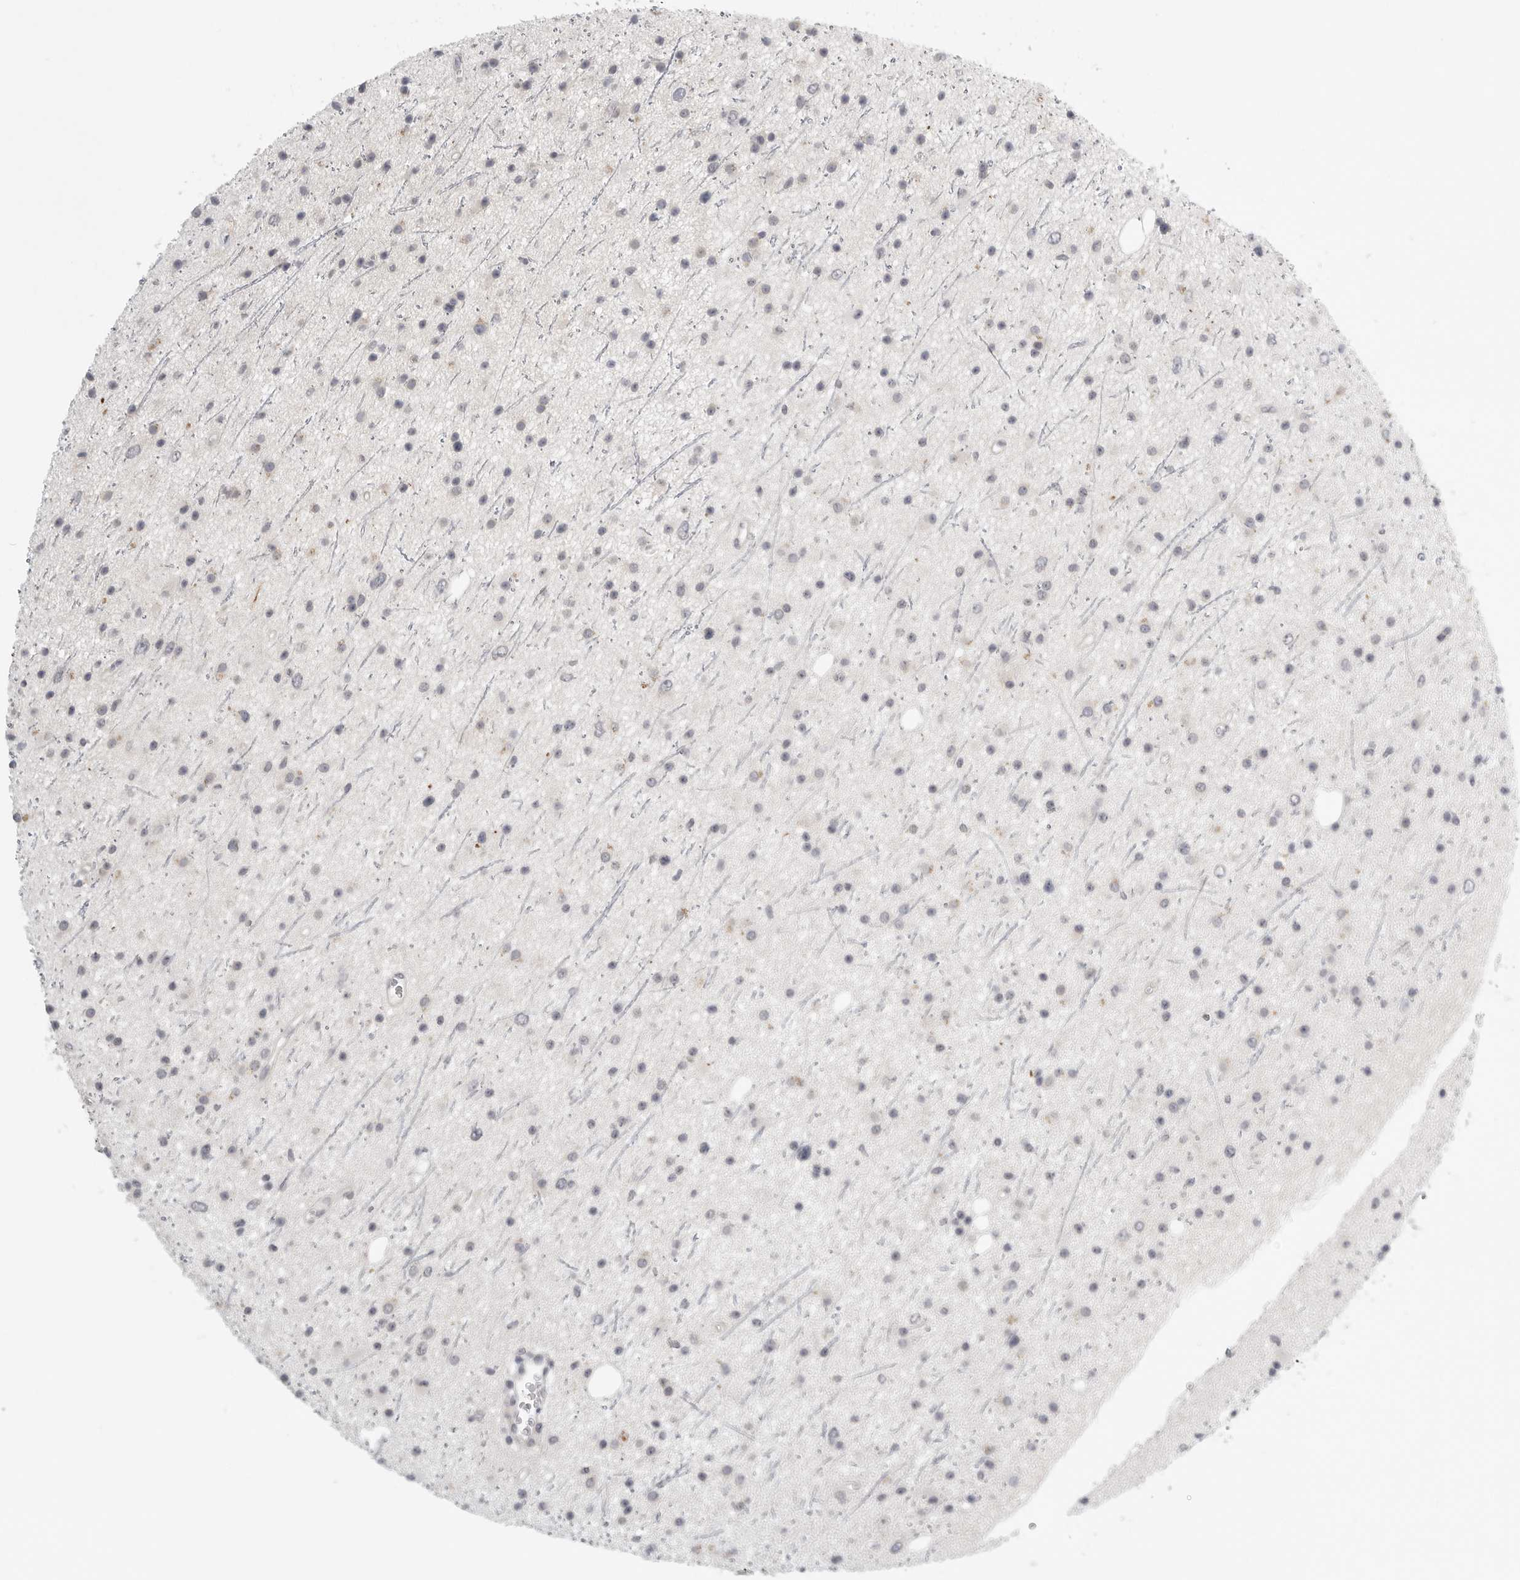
{"staining": {"intensity": "weak", "quantity": "<25%", "location": "nuclear"}, "tissue": "glioma", "cell_type": "Tumor cells", "image_type": "cancer", "snomed": [{"axis": "morphology", "description": "Glioma, malignant, Low grade"}, {"axis": "topography", "description": "Cerebral cortex"}], "caption": "An IHC histopathology image of malignant glioma (low-grade) is shown. There is no staining in tumor cells of malignant glioma (low-grade).", "gene": "STAB2", "patient": {"sex": "female", "age": 39}}